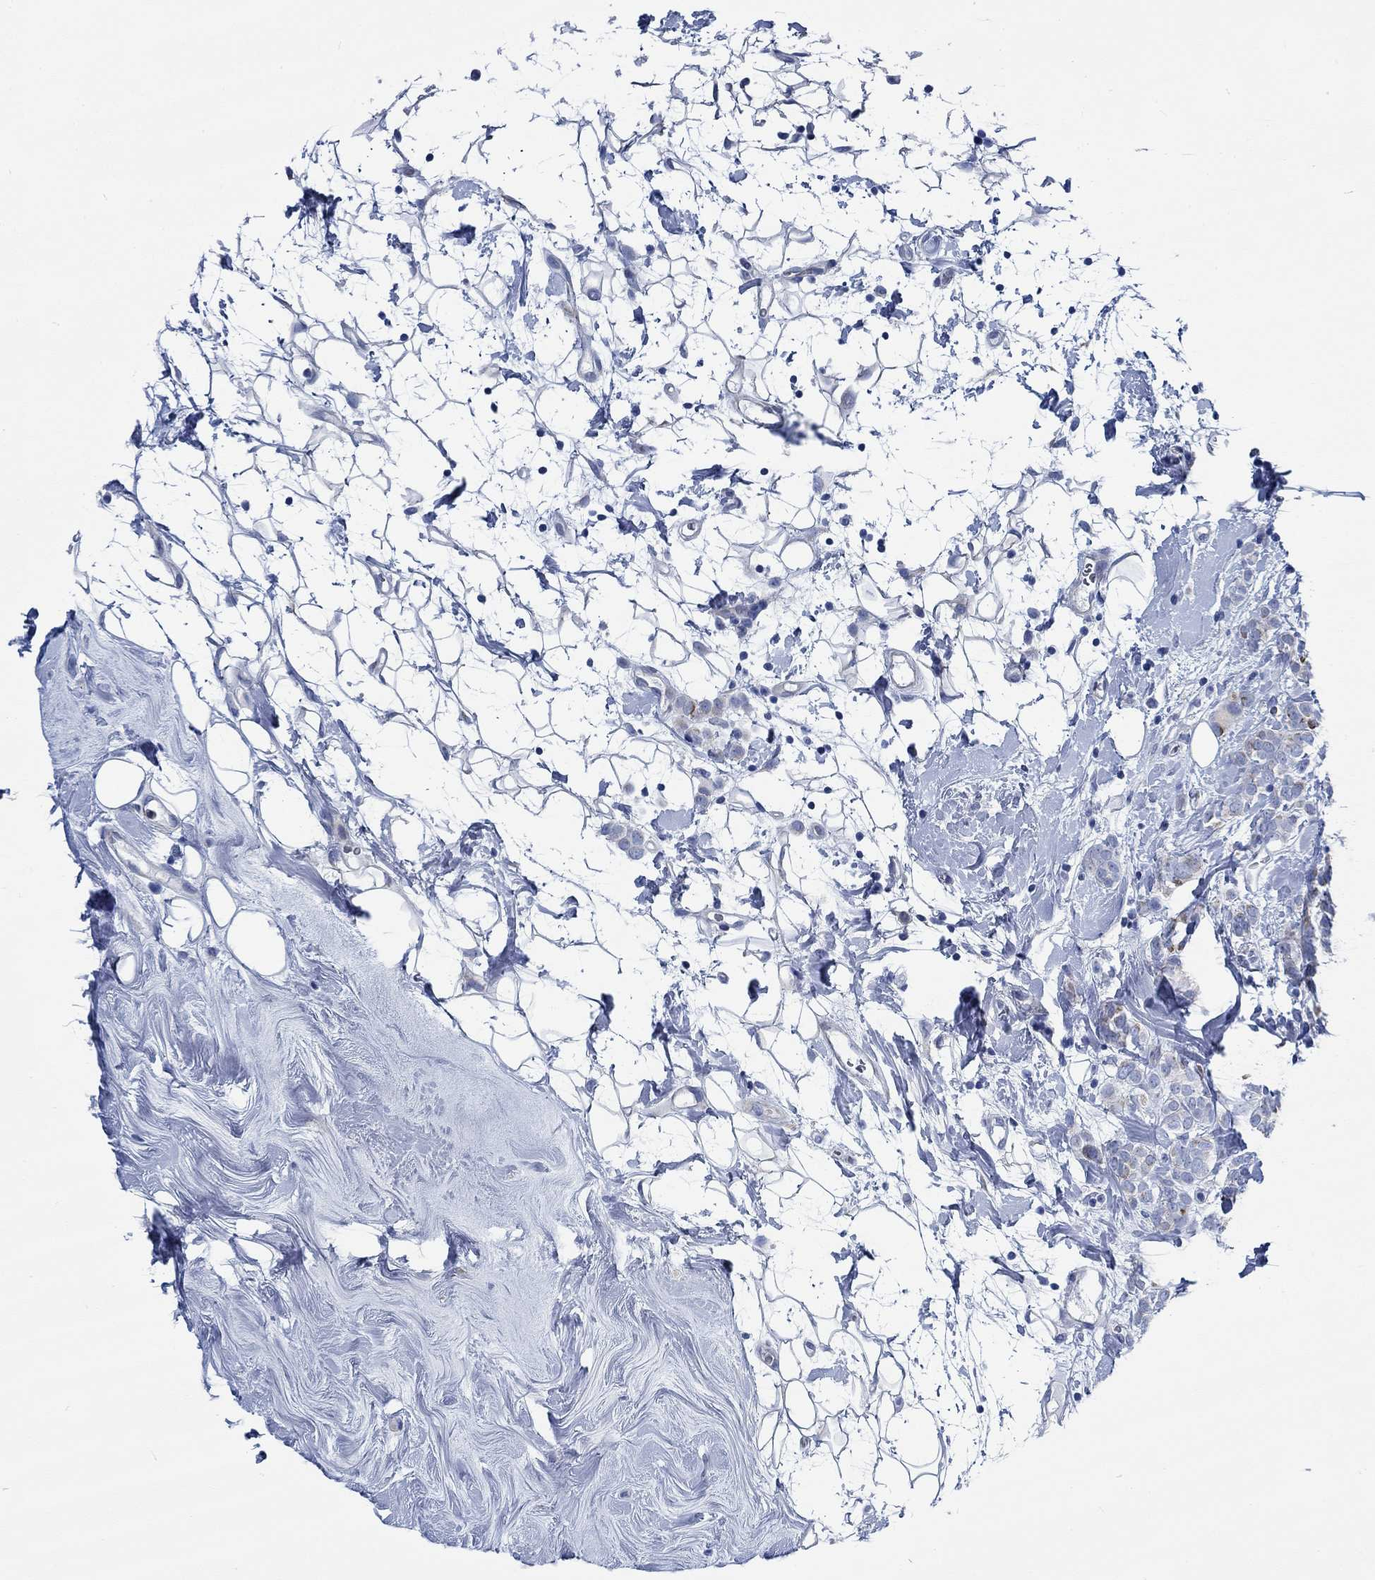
{"staining": {"intensity": "negative", "quantity": "none", "location": "none"}, "tissue": "breast cancer", "cell_type": "Tumor cells", "image_type": "cancer", "snomed": [{"axis": "morphology", "description": "Lobular carcinoma"}, {"axis": "topography", "description": "Breast"}], "caption": "Breast cancer was stained to show a protein in brown. There is no significant staining in tumor cells.", "gene": "SVEP1", "patient": {"sex": "female", "age": 49}}